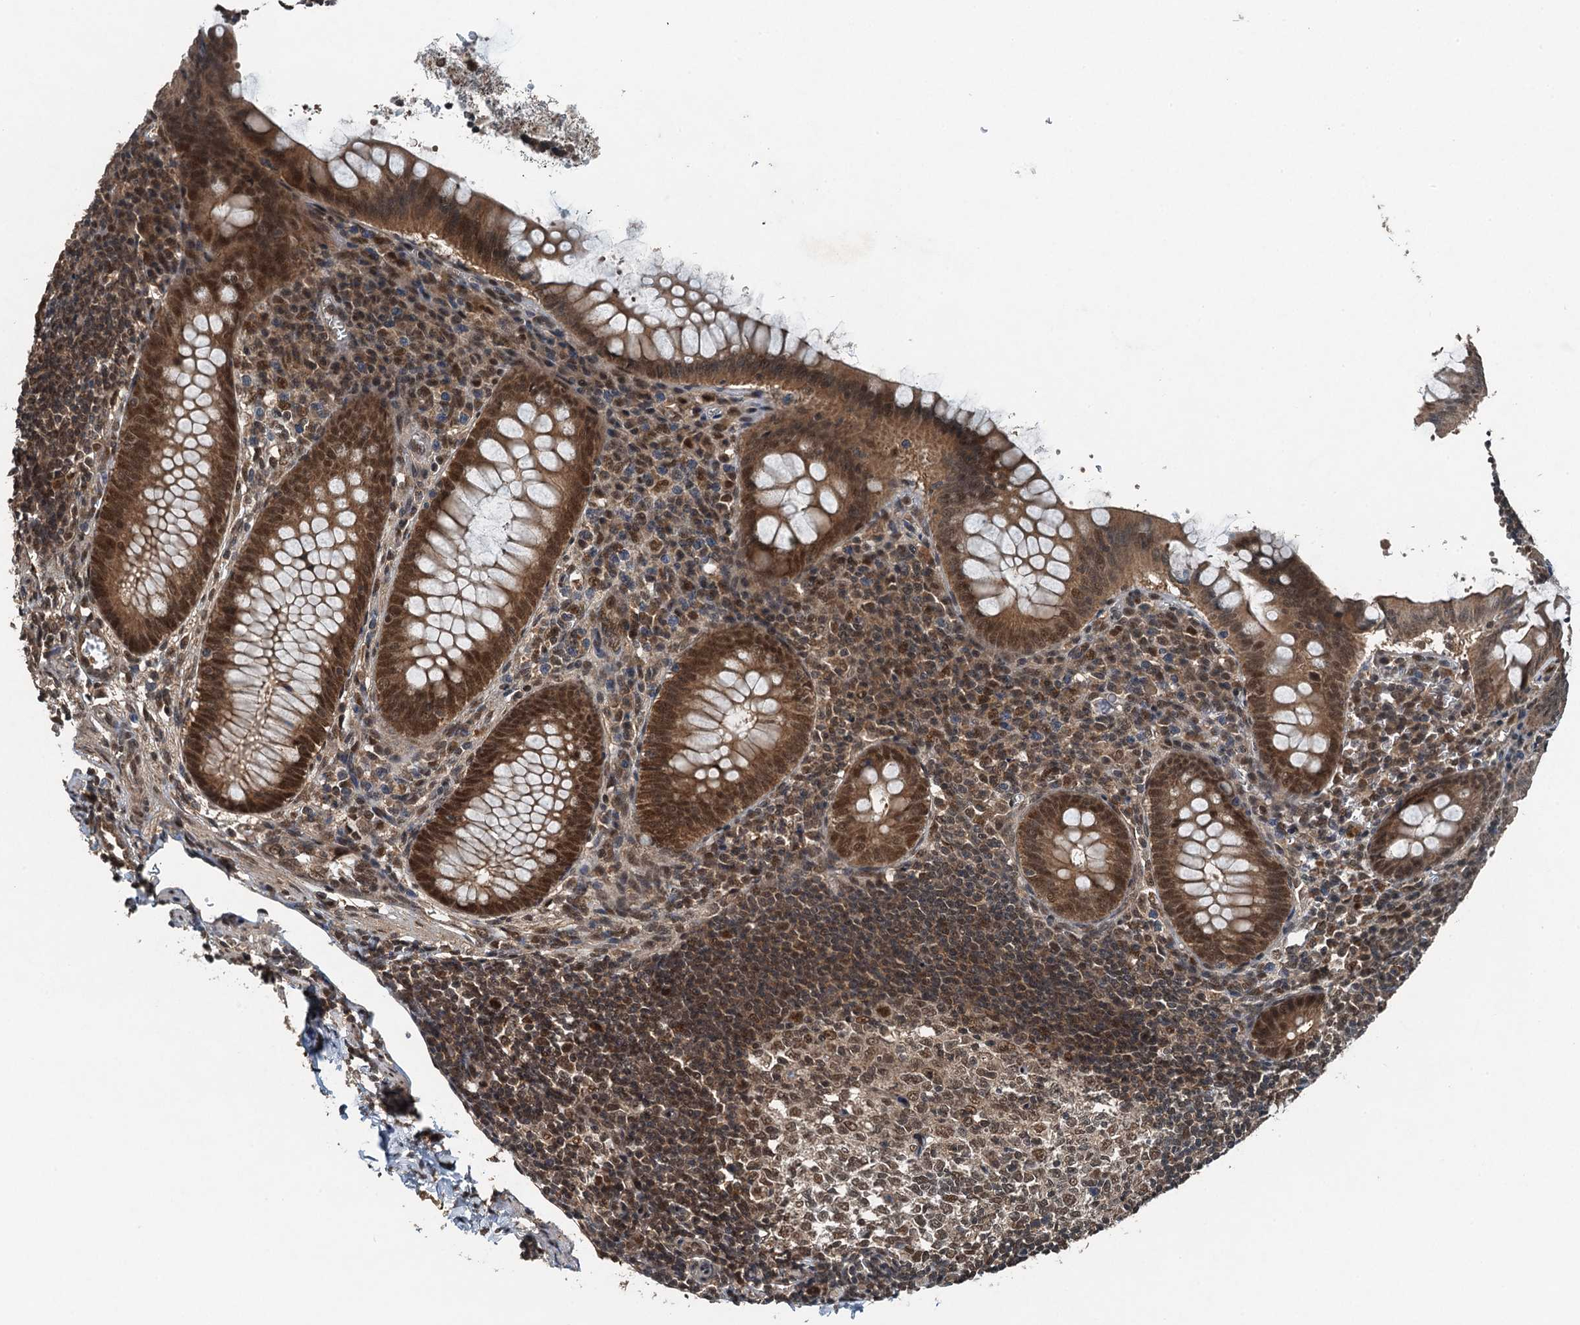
{"staining": {"intensity": "strong", "quantity": ">75%", "location": "nuclear"}, "tissue": "appendix", "cell_type": "Glandular cells", "image_type": "normal", "snomed": [{"axis": "morphology", "description": "Normal tissue, NOS"}, {"axis": "topography", "description": "Appendix"}], "caption": "Protein staining of benign appendix shows strong nuclear positivity in about >75% of glandular cells.", "gene": "UBXN6", "patient": {"sex": "female", "age": 33}}